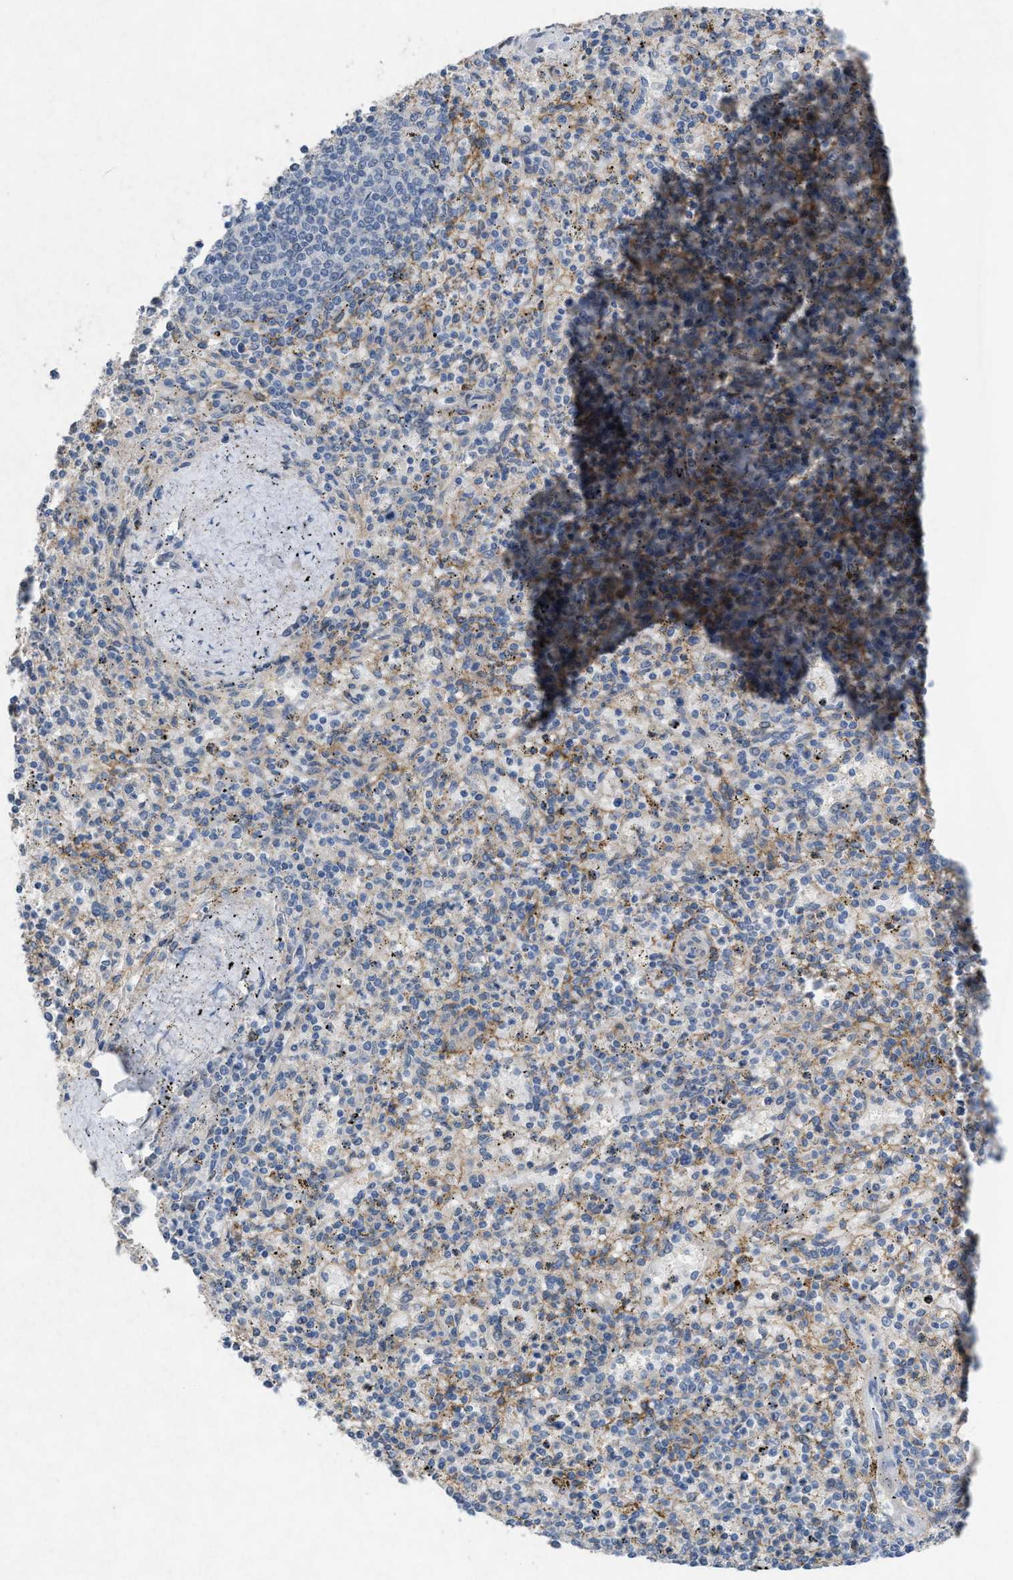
{"staining": {"intensity": "negative", "quantity": "none", "location": "none"}, "tissue": "spleen", "cell_type": "Cells in red pulp", "image_type": "normal", "snomed": [{"axis": "morphology", "description": "Normal tissue, NOS"}, {"axis": "topography", "description": "Spleen"}], "caption": "Immunohistochemical staining of normal spleen demonstrates no significant staining in cells in red pulp.", "gene": "PDGFRA", "patient": {"sex": "male", "age": 72}}